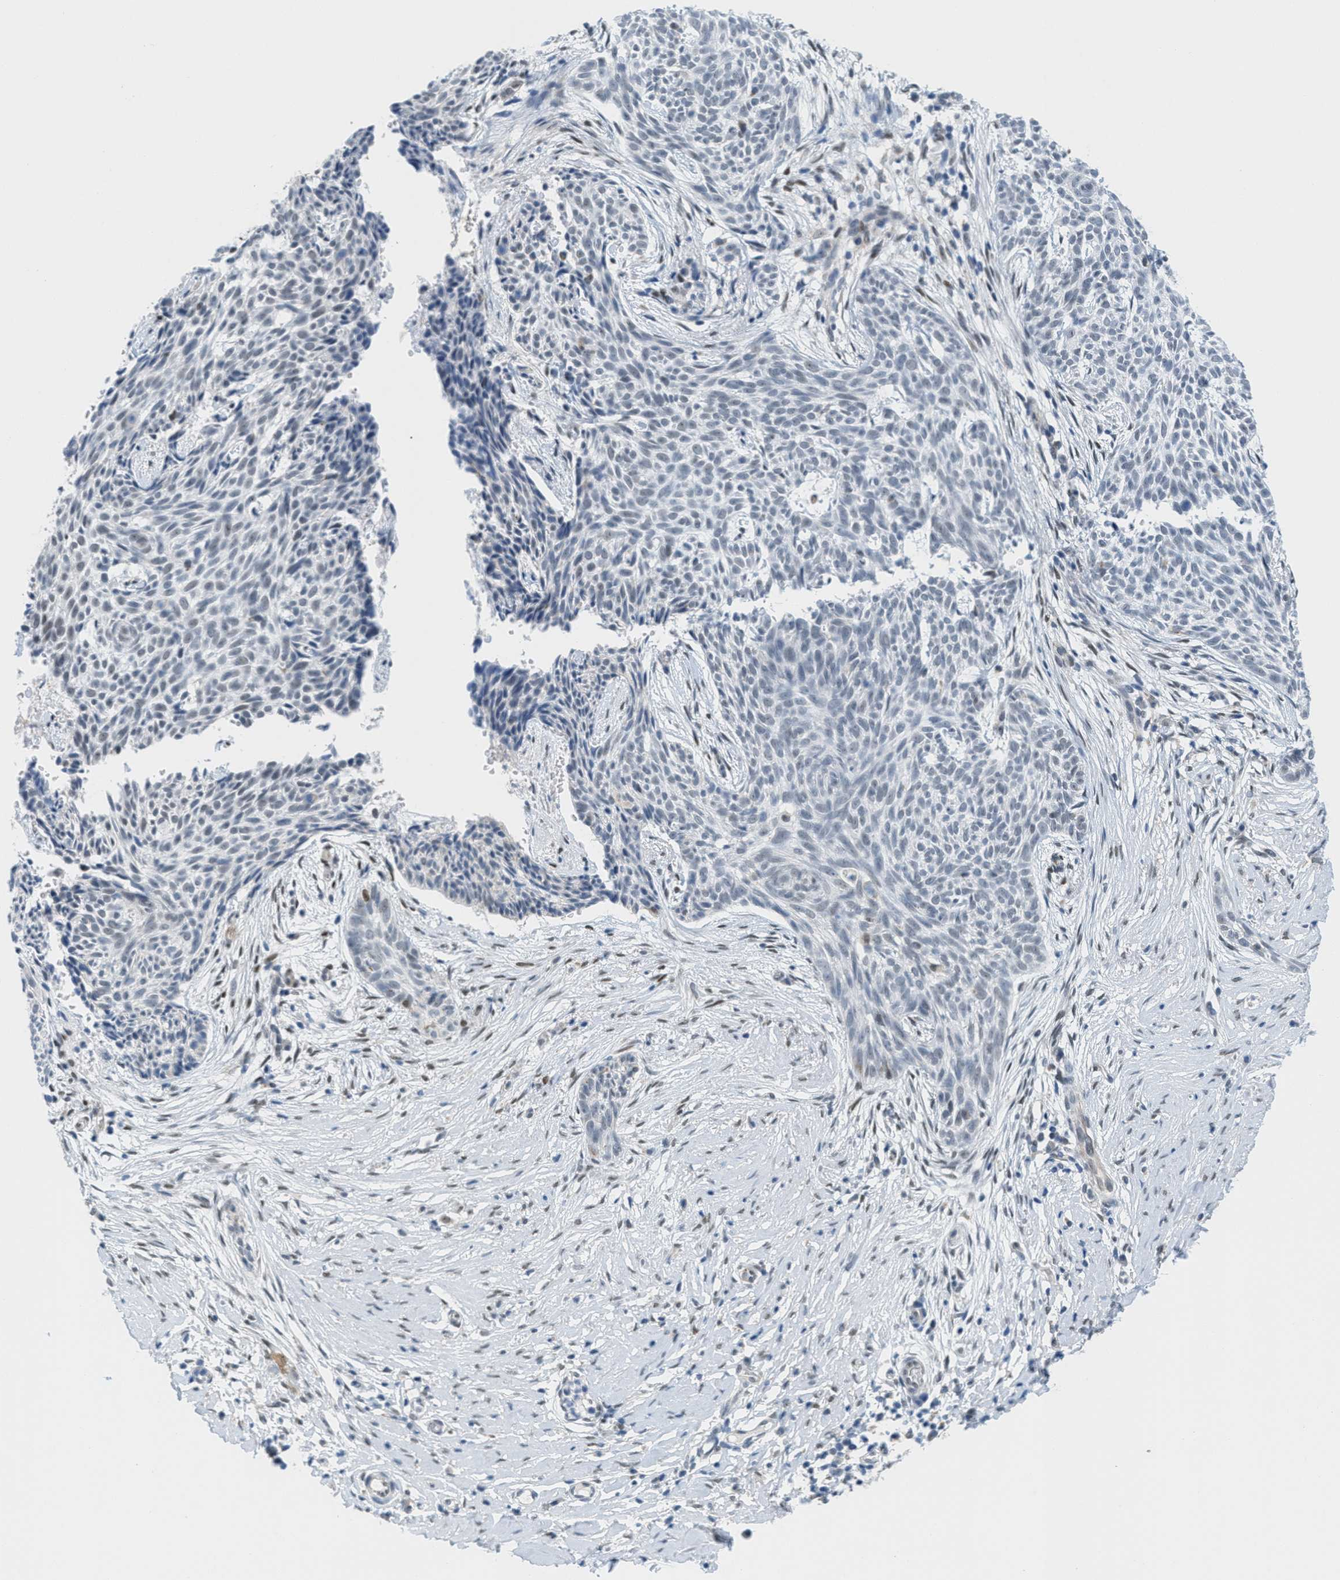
{"staining": {"intensity": "negative", "quantity": "none", "location": "none"}, "tissue": "skin cancer", "cell_type": "Tumor cells", "image_type": "cancer", "snomed": [{"axis": "morphology", "description": "Basal cell carcinoma"}, {"axis": "topography", "description": "Skin"}], "caption": "Immunohistochemistry micrograph of human skin basal cell carcinoma stained for a protein (brown), which shows no positivity in tumor cells. (DAB IHC, high magnification).", "gene": "HS3ST2", "patient": {"sex": "female", "age": 59}}